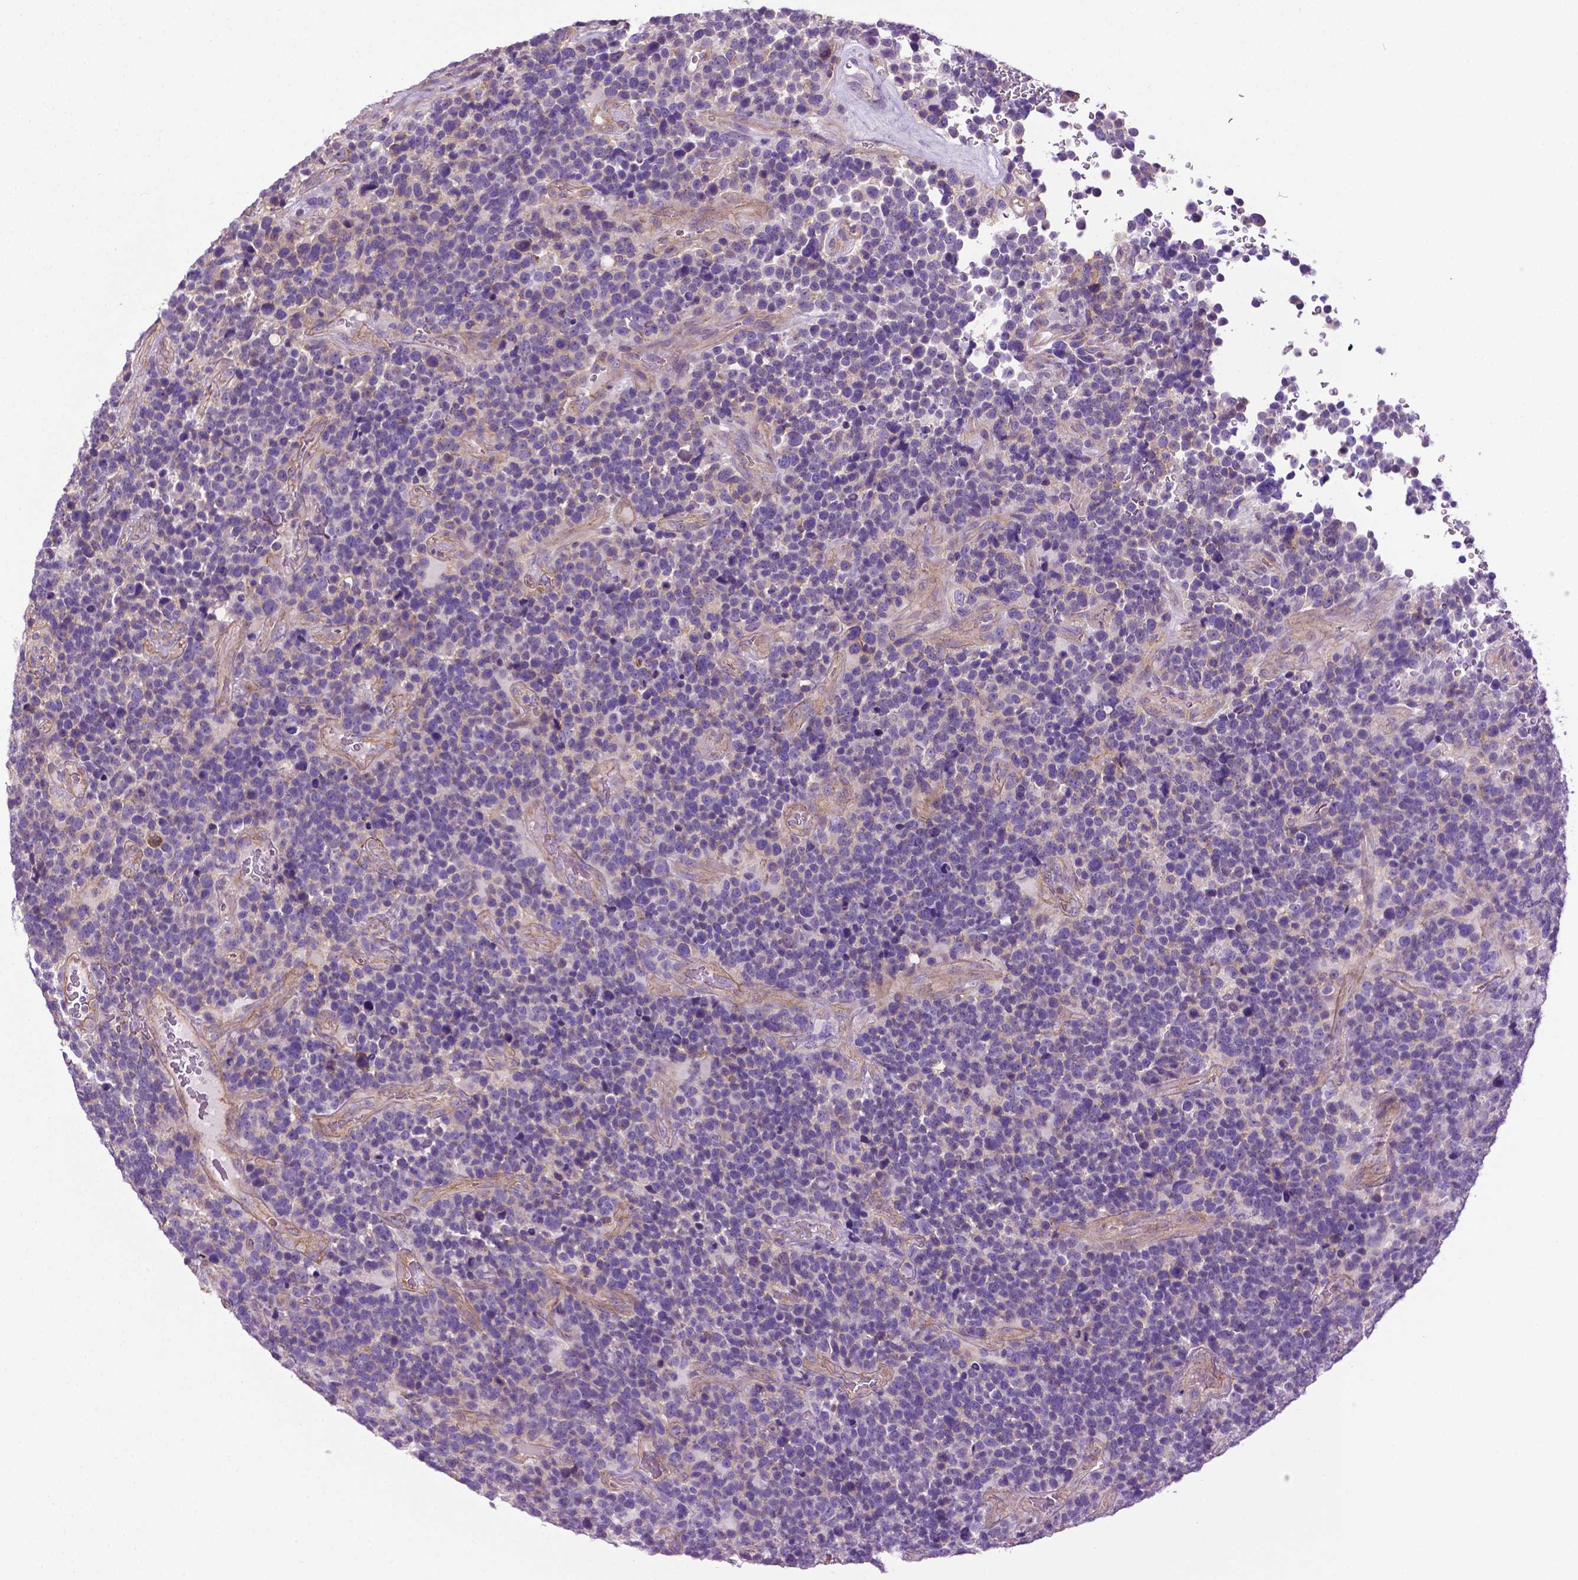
{"staining": {"intensity": "negative", "quantity": "none", "location": "none"}, "tissue": "glioma", "cell_type": "Tumor cells", "image_type": "cancer", "snomed": [{"axis": "morphology", "description": "Glioma, malignant, High grade"}, {"axis": "topography", "description": "Brain"}], "caption": "DAB immunohistochemical staining of high-grade glioma (malignant) demonstrates no significant staining in tumor cells.", "gene": "SPECC1L", "patient": {"sex": "male", "age": 33}}